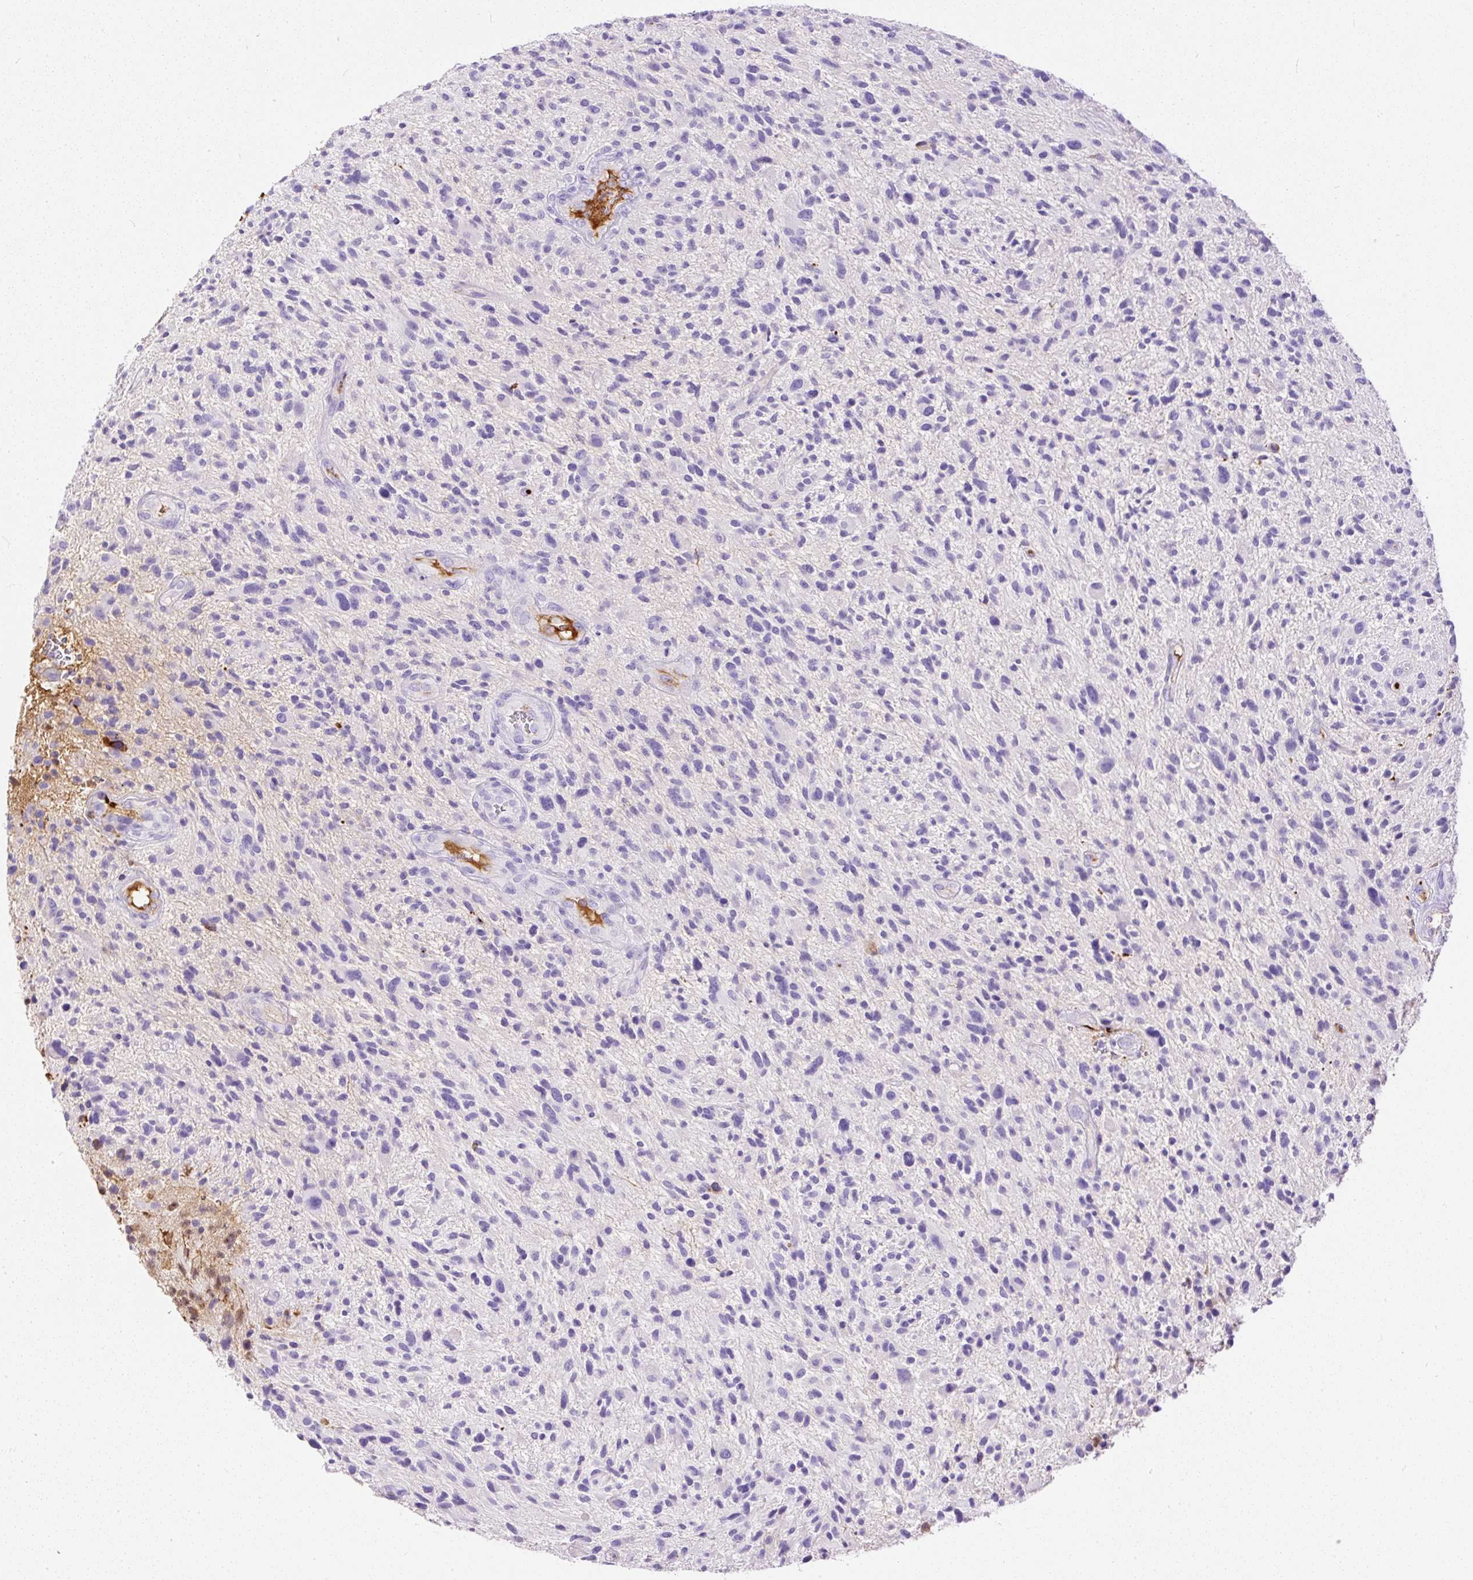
{"staining": {"intensity": "negative", "quantity": "none", "location": "none"}, "tissue": "glioma", "cell_type": "Tumor cells", "image_type": "cancer", "snomed": [{"axis": "morphology", "description": "Glioma, malignant, High grade"}, {"axis": "topography", "description": "Brain"}], "caption": "Human glioma stained for a protein using IHC exhibits no staining in tumor cells.", "gene": "APCS", "patient": {"sex": "male", "age": 47}}